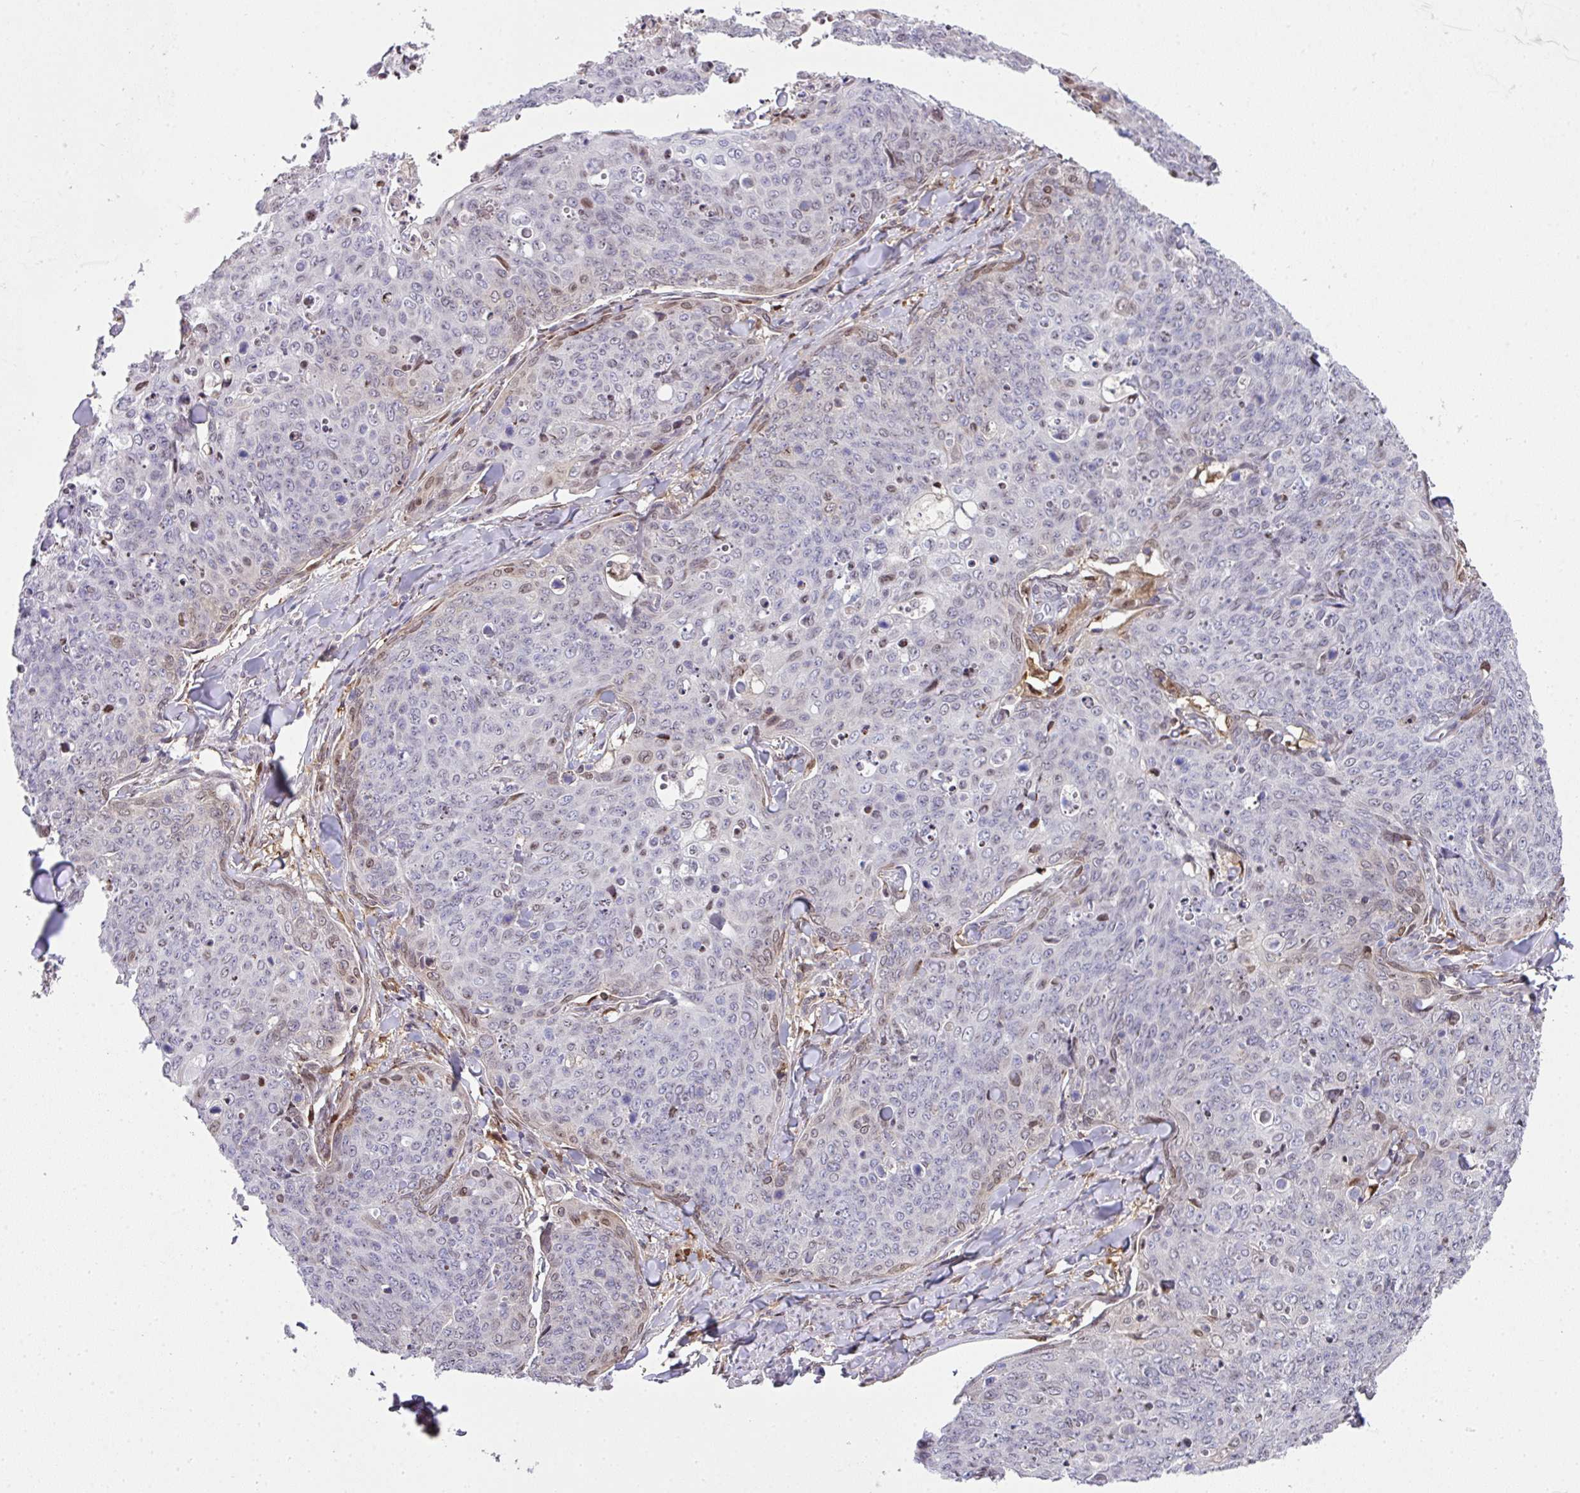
{"staining": {"intensity": "weak", "quantity": "<25%", "location": "nuclear"}, "tissue": "skin cancer", "cell_type": "Tumor cells", "image_type": "cancer", "snomed": [{"axis": "morphology", "description": "Squamous cell carcinoma, NOS"}, {"axis": "topography", "description": "Skin"}, {"axis": "topography", "description": "Vulva"}], "caption": "A high-resolution photomicrograph shows immunohistochemistry (IHC) staining of skin cancer (squamous cell carcinoma), which shows no significant staining in tumor cells.", "gene": "PLK1", "patient": {"sex": "female", "age": 85}}